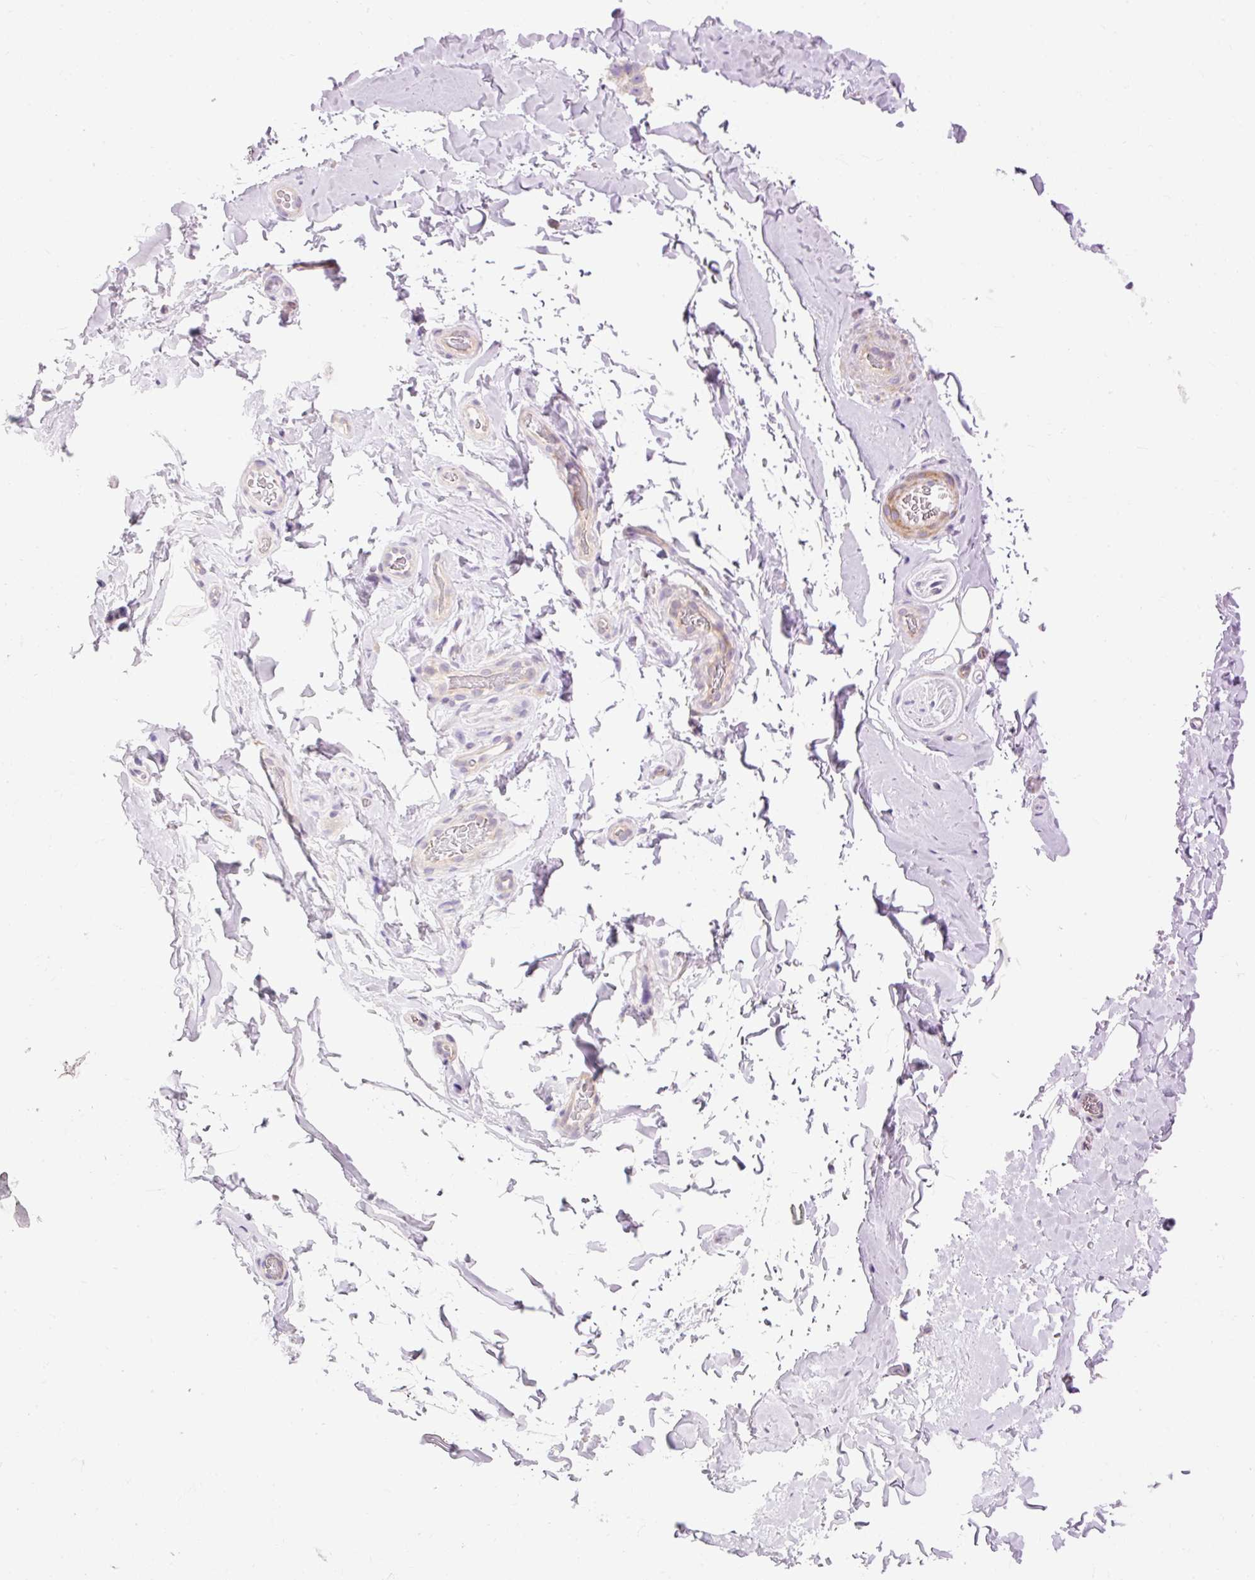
{"staining": {"intensity": "negative", "quantity": "none", "location": "none"}, "tissue": "adipose tissue", "cell_type": "Adipocytes", "image_type": "normal", "snomed": [{"axis": "morphology", "description": "Normal tissue, NOS"}, {"axis": "topography", "description": "Vascular tissue"}, {"axis": "topography", "description": "Peripheral nerve tissue"}], "caption": "The immunohistochemistry (IHC) micrograph has no significant expression in adipocytes of adipose tissue.", "gene": "IMMT", "patient": {"sex": "male", "age": 41}}